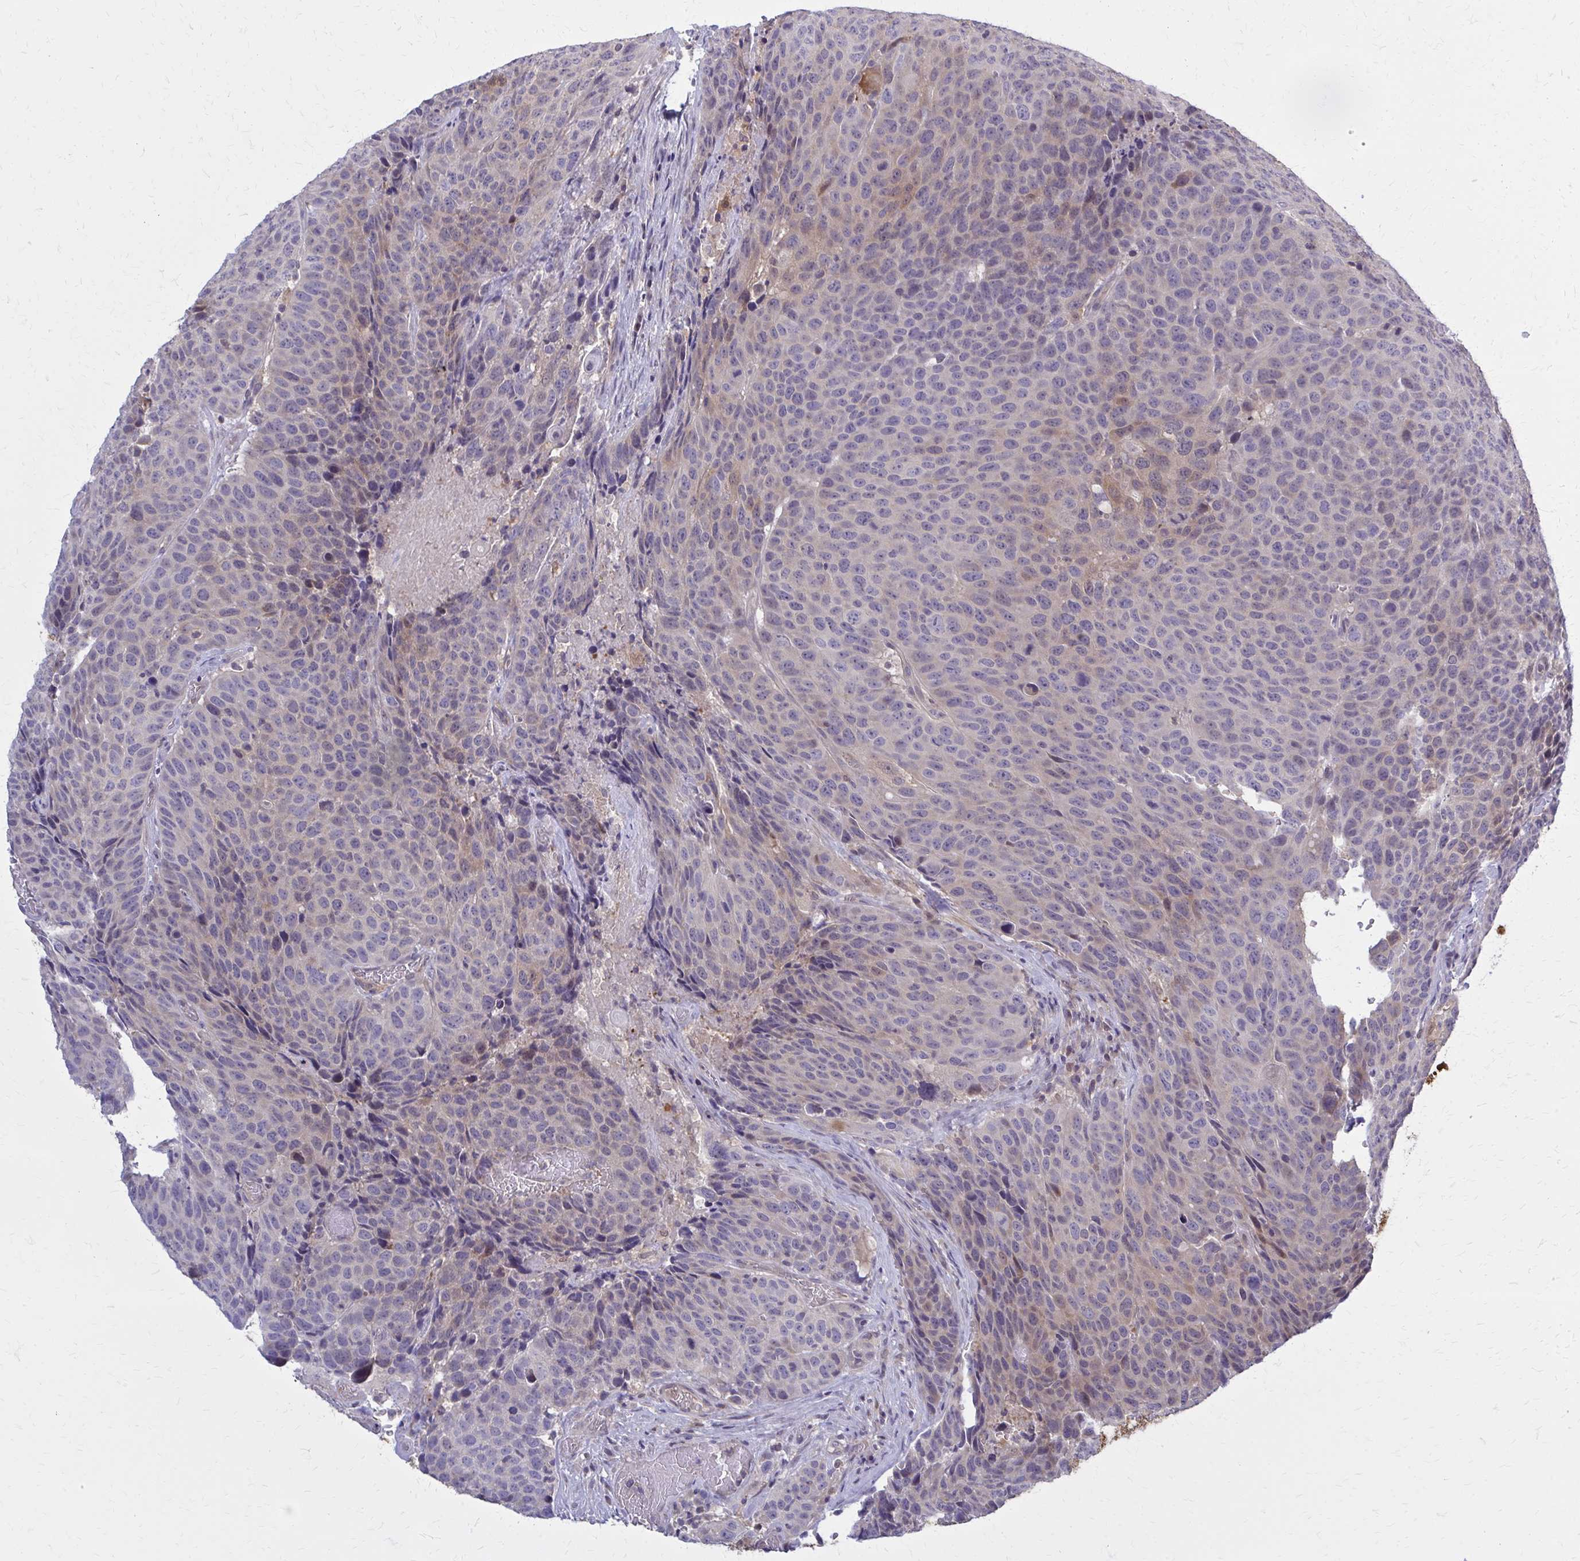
{"staining": {"intensity": "weak", "quantity": "<25%", "location": "cytoplasmic/membranous"}, "tissue": "head and neck cancer", "cell_type": "Tumor cells", "image_type": "cancer", "snomed": [{"axis": "morphology", "description": "Squamous cell carcinoma, NOS"}, {"axis": "topography", "description": "Head-Neck"}], "caption": "Immunohistochemical staining of squamous cell carcinoma (head and neck) demonstrates no significant expression in tumor cells.", "gene": "DBI", "patient": {"sex": "male", "age": 66}}